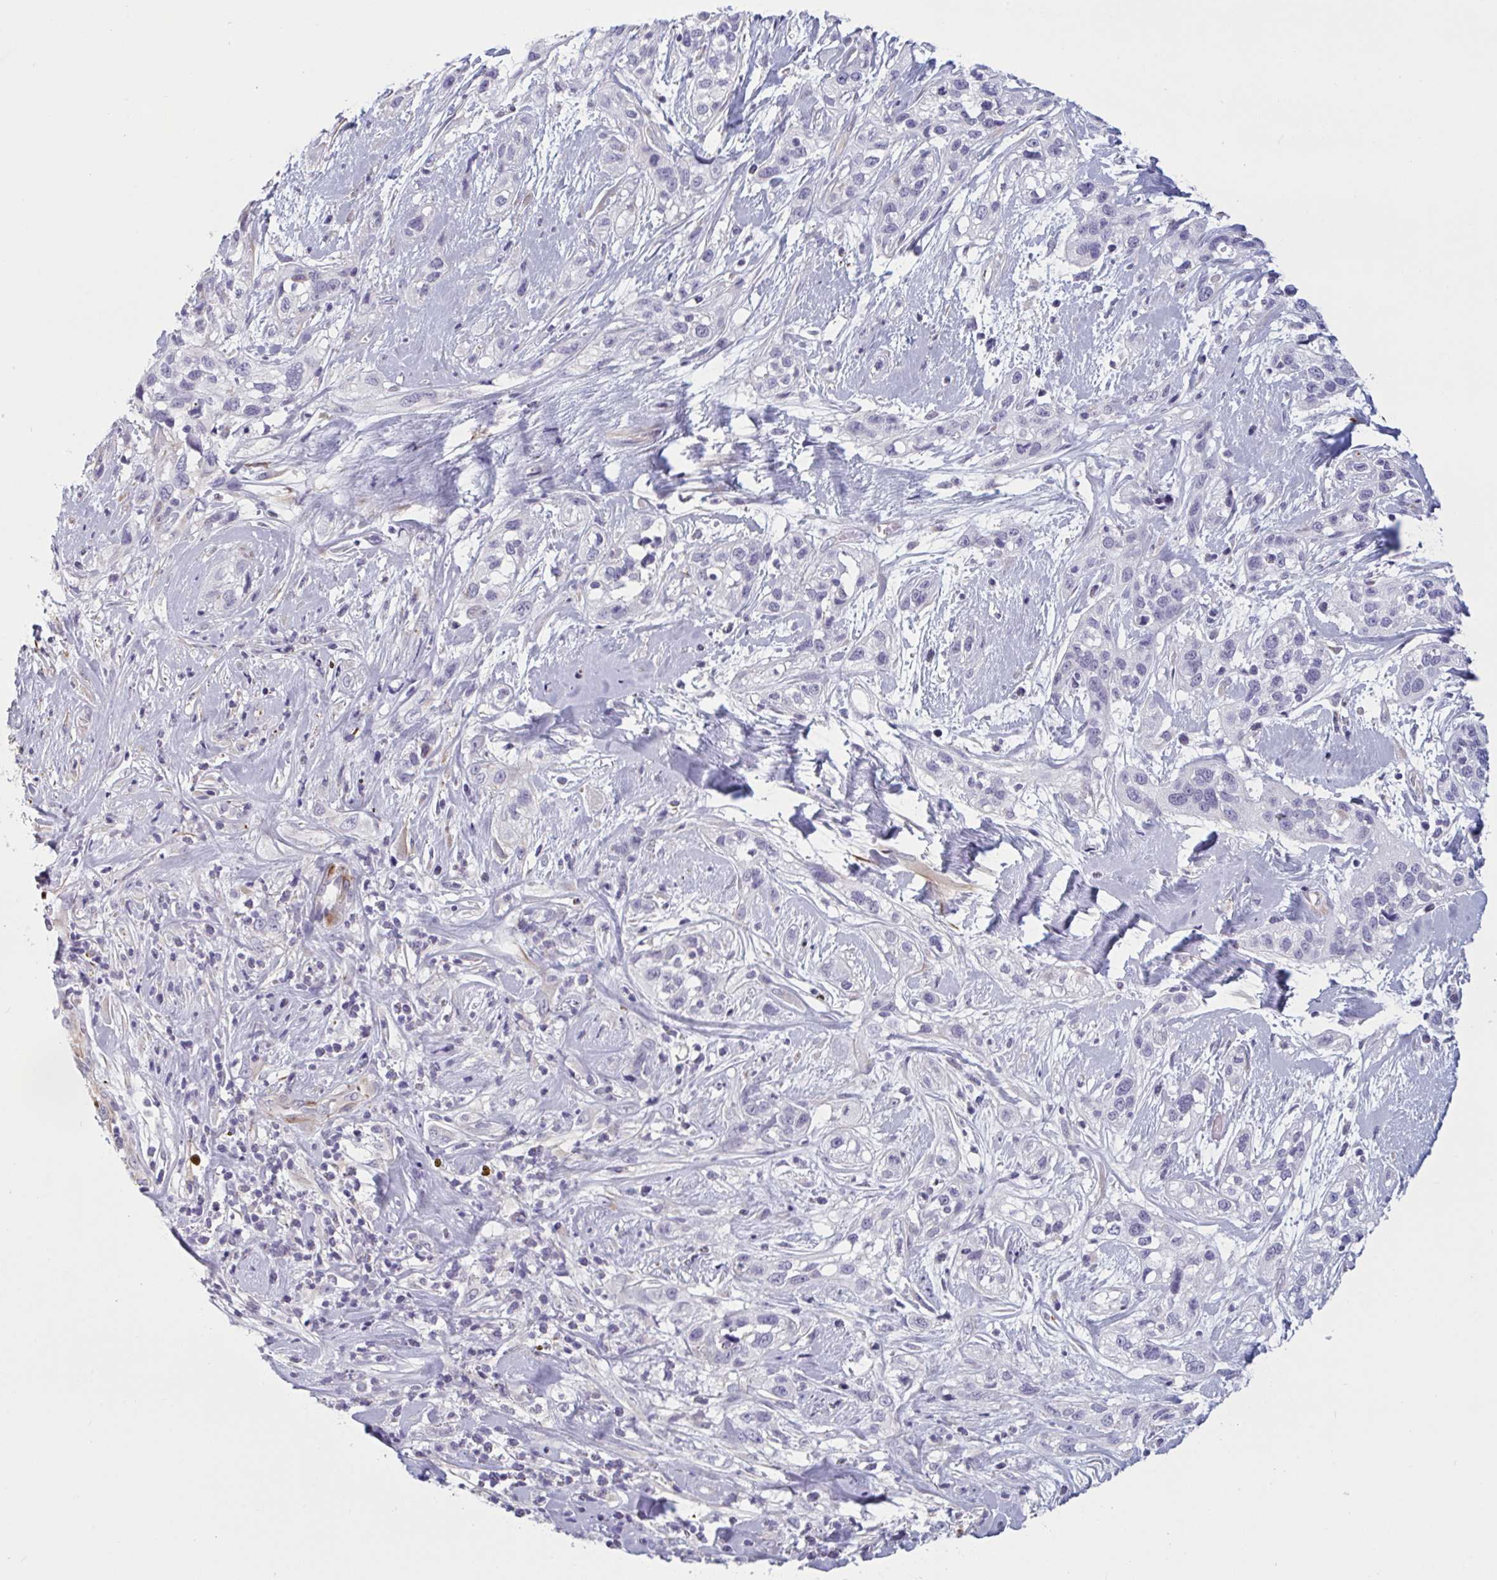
{"staining": {"intensity": "negative", "quantity": "none", "location": "none"}, "tissue": "skin cancer", "cell_type": "Tumor cells", "image_type": "cancer", "snomed": [{"axis": "morphology", "description": "Squamous cell carcinoma, NOS"}, {"axis": "topography", "description": "Skin"}], "caption": "This is a micrograph of immunohistochemistry staining of skin cancer (squamous cell carcinoma), which shows no positivity in tumor cells. The staining is performed using DAB brown chromogen with nuclei counter-stained in using hematoxylin.", "gene": "OR1L3", "patient": {"sex": "male", "age": 82}}